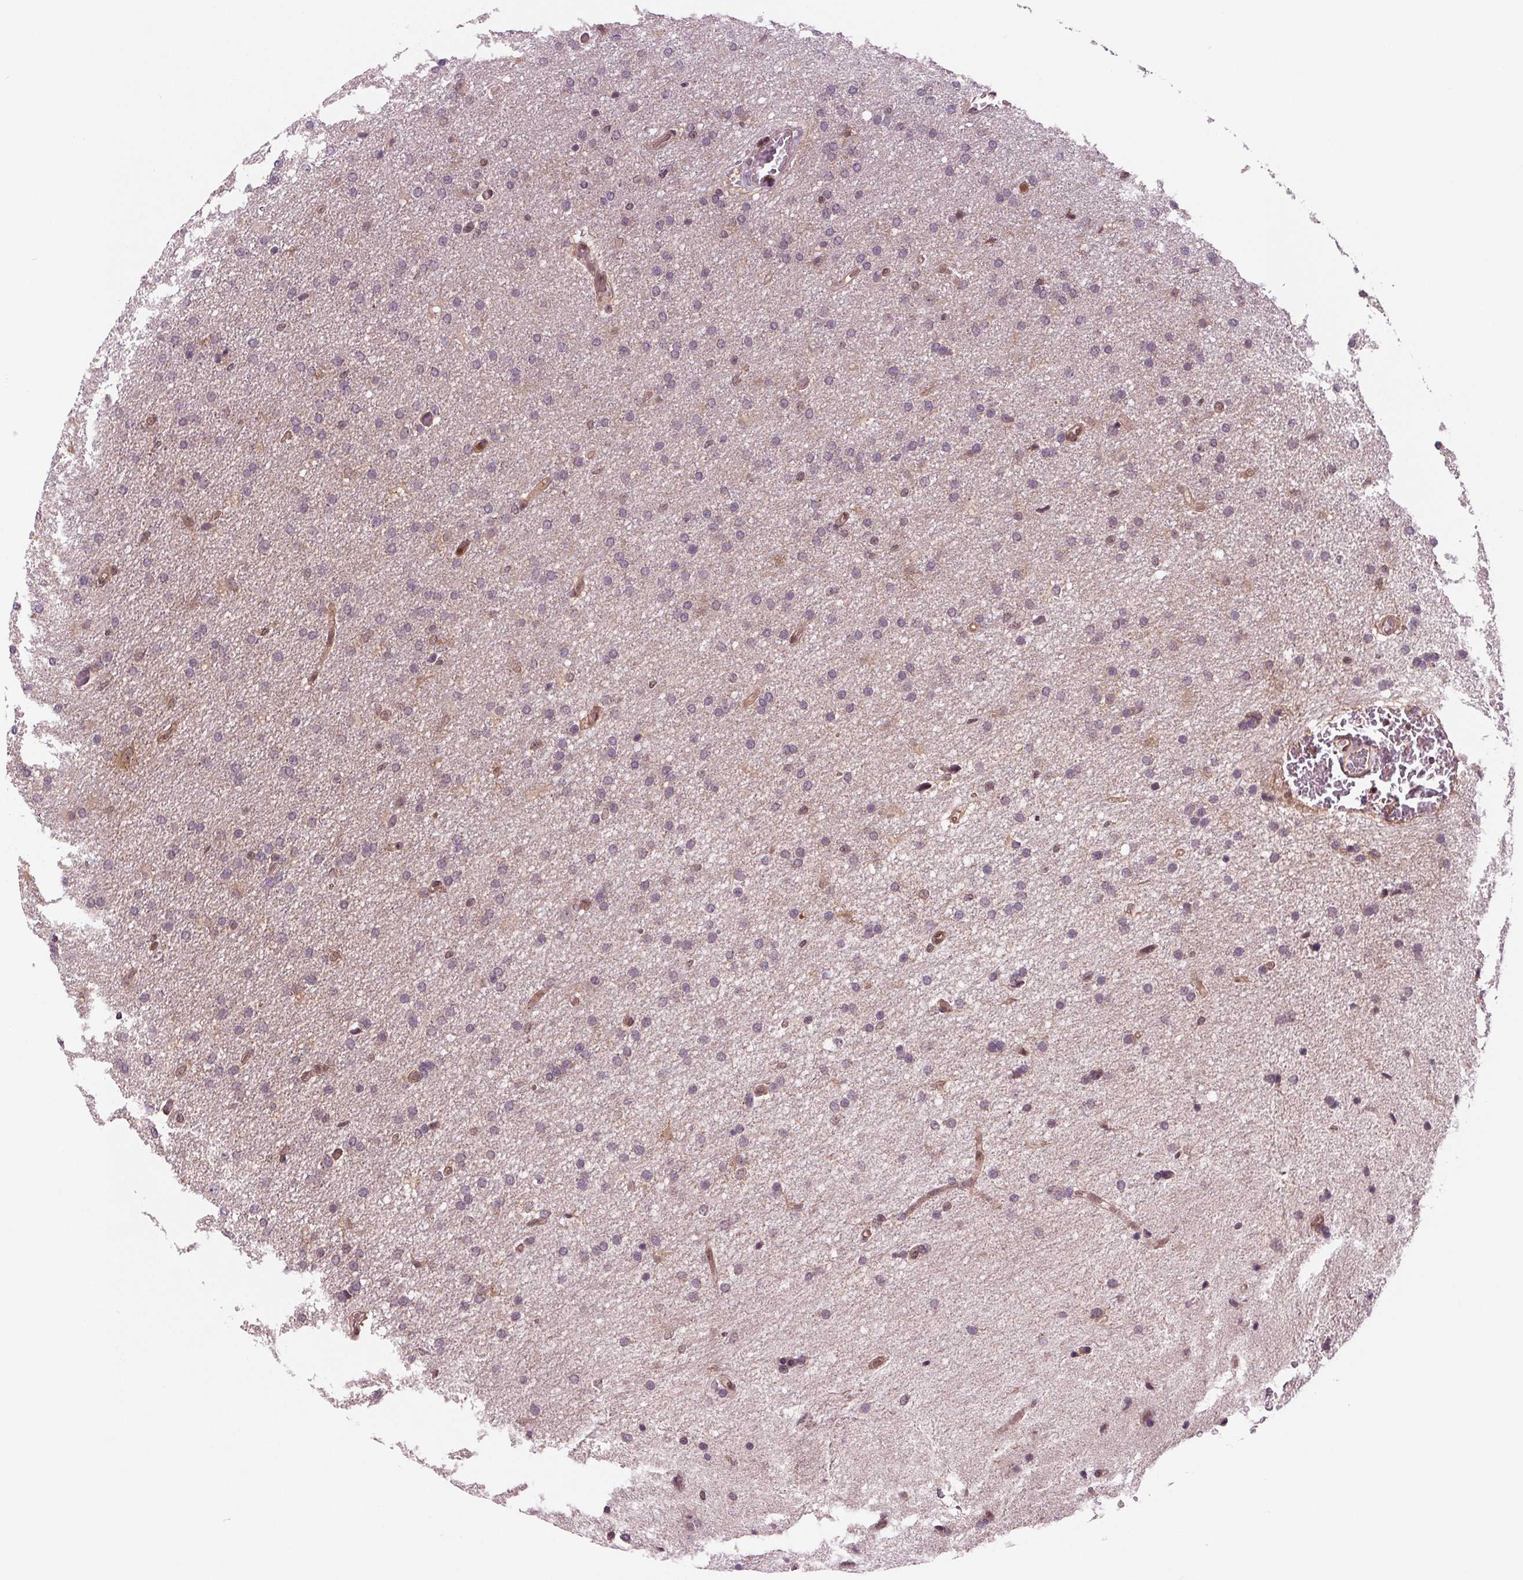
{"staining": {"intensity": "negative", "quantity": "none", "location": "none"}, "tissue": "glioma", "cell_type": "Tumor cells", "image_type": "cancer", "snomed": [{"axis": "morphology", "description": "Glioma, malignant, High grade"}, {"axis": "topography", "description": "Cerebral cortex"}], "caption": "The histopathology image displays no significant expression in tumor cells of glioma.", "gene": "STAT3", "patient": {"sex": "male", "age": 70}}